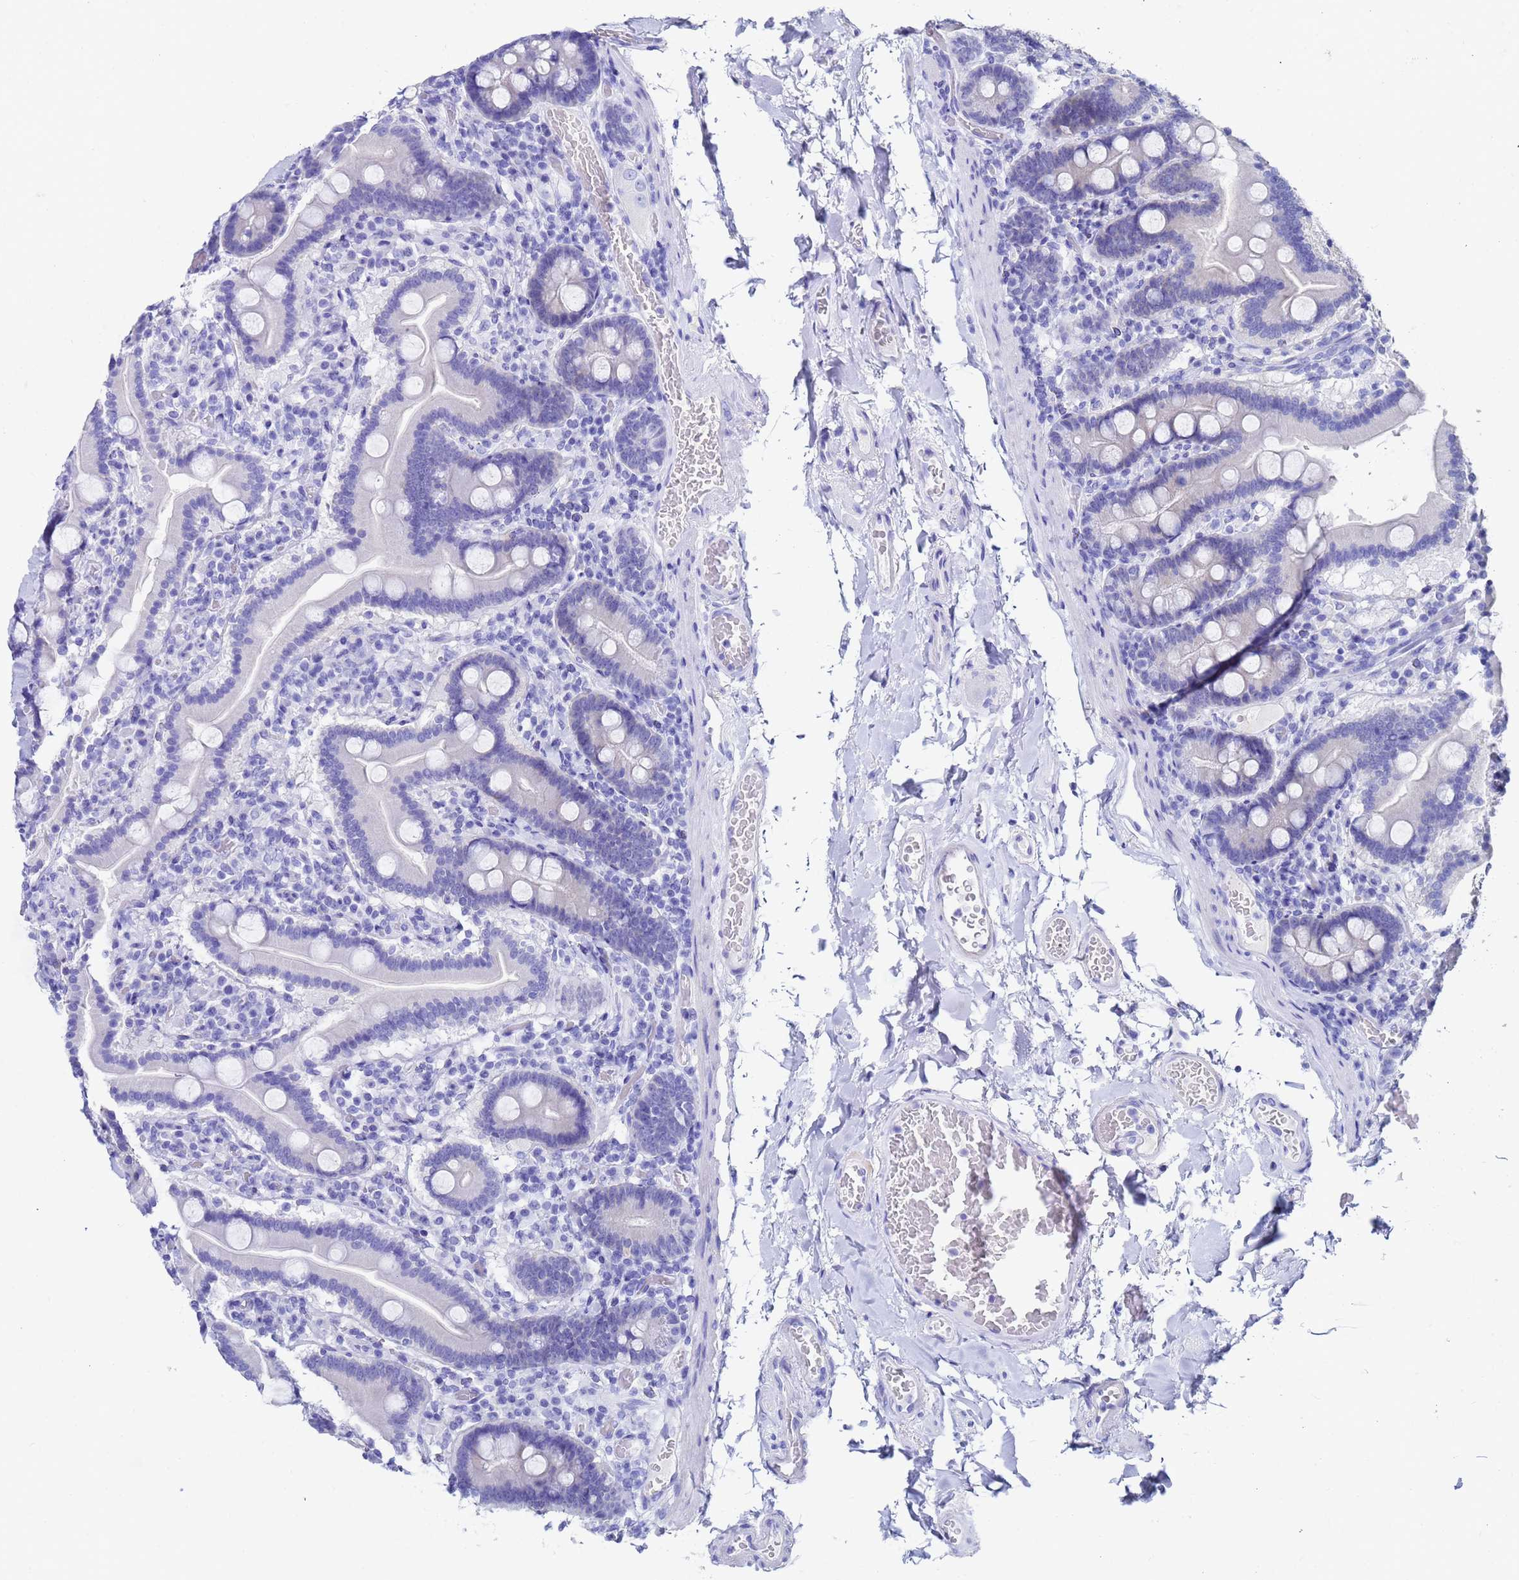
{"staining": {"intensity": "negative", "quantity": "none", "location": "none"}, "tissue": "duodenum", "cell_type": "Glandular cells", "image_type": "normal", "snomed": [{"axis": "morphology", "description": "Normal tissue, NOS"}, {"axis": "topography", "description": "Duodenum"}], "caption": "Immunohistochemical staining of benign duodenum exhibits no significant staining in glandular cells.", "gene": "C2orf72", "patient": {"sex": "male", "age": 55}}